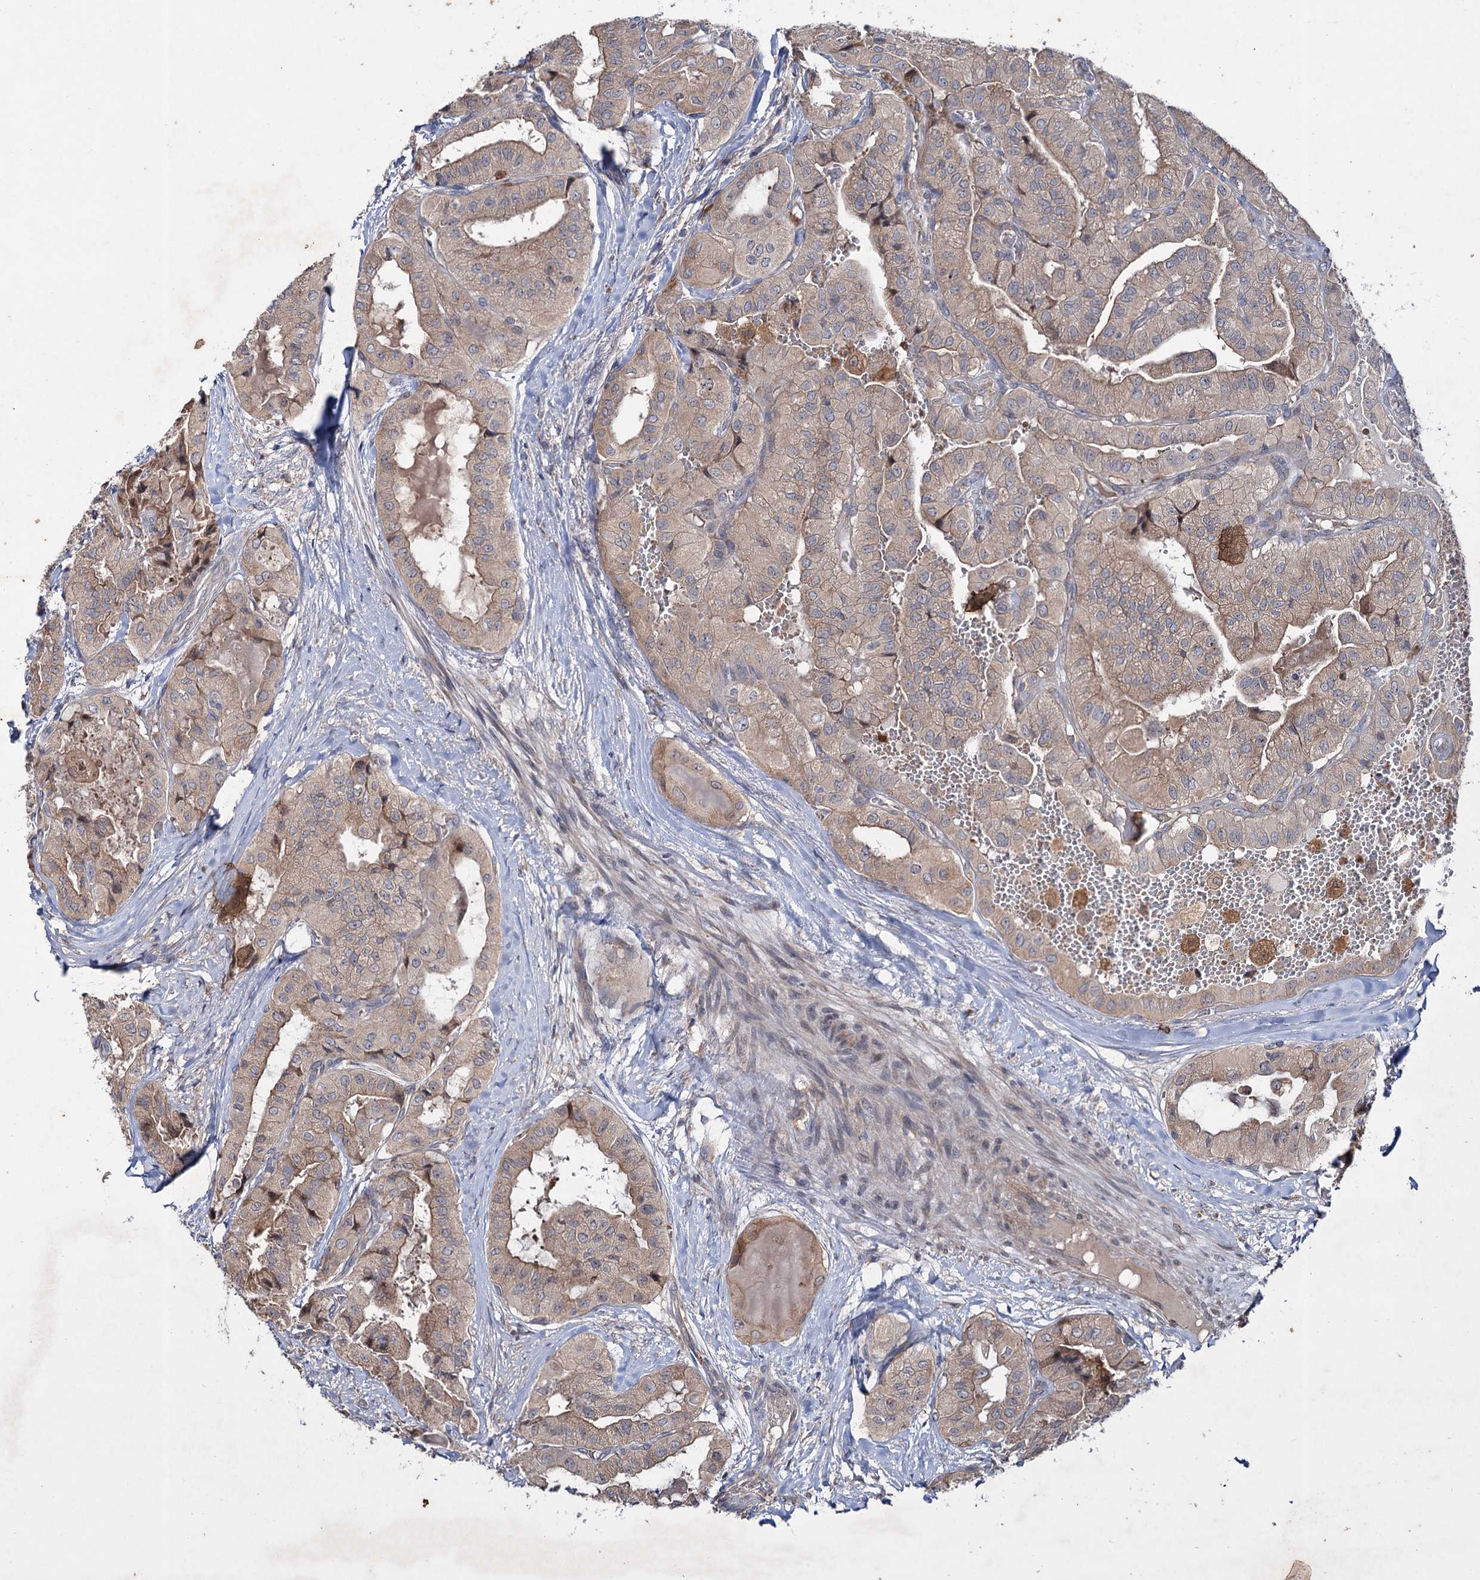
{"staining": {"intensity": "moderate", "quantity": "<25%", "location": "cytoplasmic/membranous"}, "tissue": "thyroid cancer", "cell_type": "Tumor cells", "image_type": "cancer", "snomed": [{"axis": "morphology", "description": "Papillary adenocarcinoma, NOS"}, {"axis": "topography", "description": "Thyroid gland"}], "caption": "A high-resolution micrograph shows immunohistochemistry staining of thyroid papillary adenocarcinoma, which displays moderate cytoplasmic/membranous positivity in about <25% of tumor cells. The staining was performed using DAB (3,3'-diaminobenzidine) to visualize the protein expression in brown, while the nuclei were stained in blue with hematoxylin (Magnification: 20x).", "gene": "PTPN3", "patient": {"sex": "female", "age": 59}}